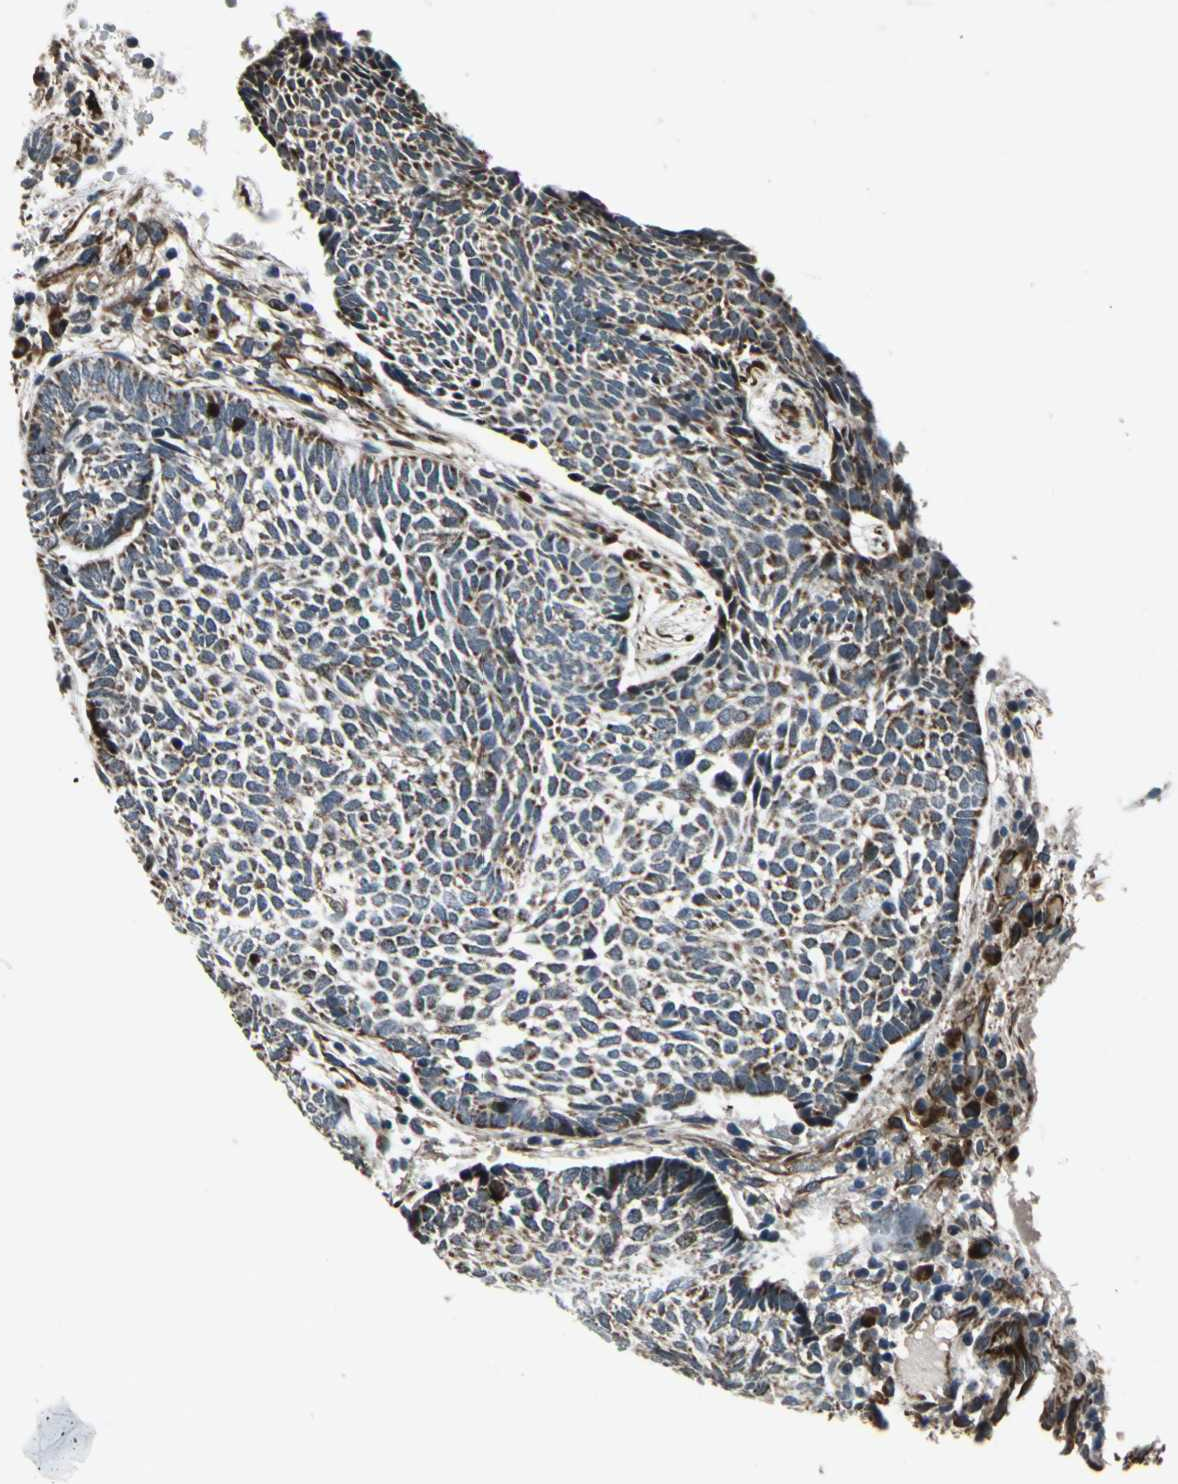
{"staining": {"intensity": "moderate", "quantity": "25%-75%", "location": "cytoplasmic/membranous"}, "tissue": "skin cancer", "cell_type": "Tumor cells", "image_type": "cancer", "snomed": [{"axis": "morphology", "description": "Normal tissue, NOS"}, {"axis": "morphology", "description": "Basal cell carcinoma"}, {"axis": "topography", "description": "Skin"}], "caption": "Basal cell carcinoma (skin) stained with DAB (3,3'-diaminobenzidine) immunohistochemistry exhibits medium levels of moderate cytoplasmic/membranous staining in approximately 25%-75% of tumor cells.", "gene": "EXD2", "patient": {"sex": "male", "age": 87}}